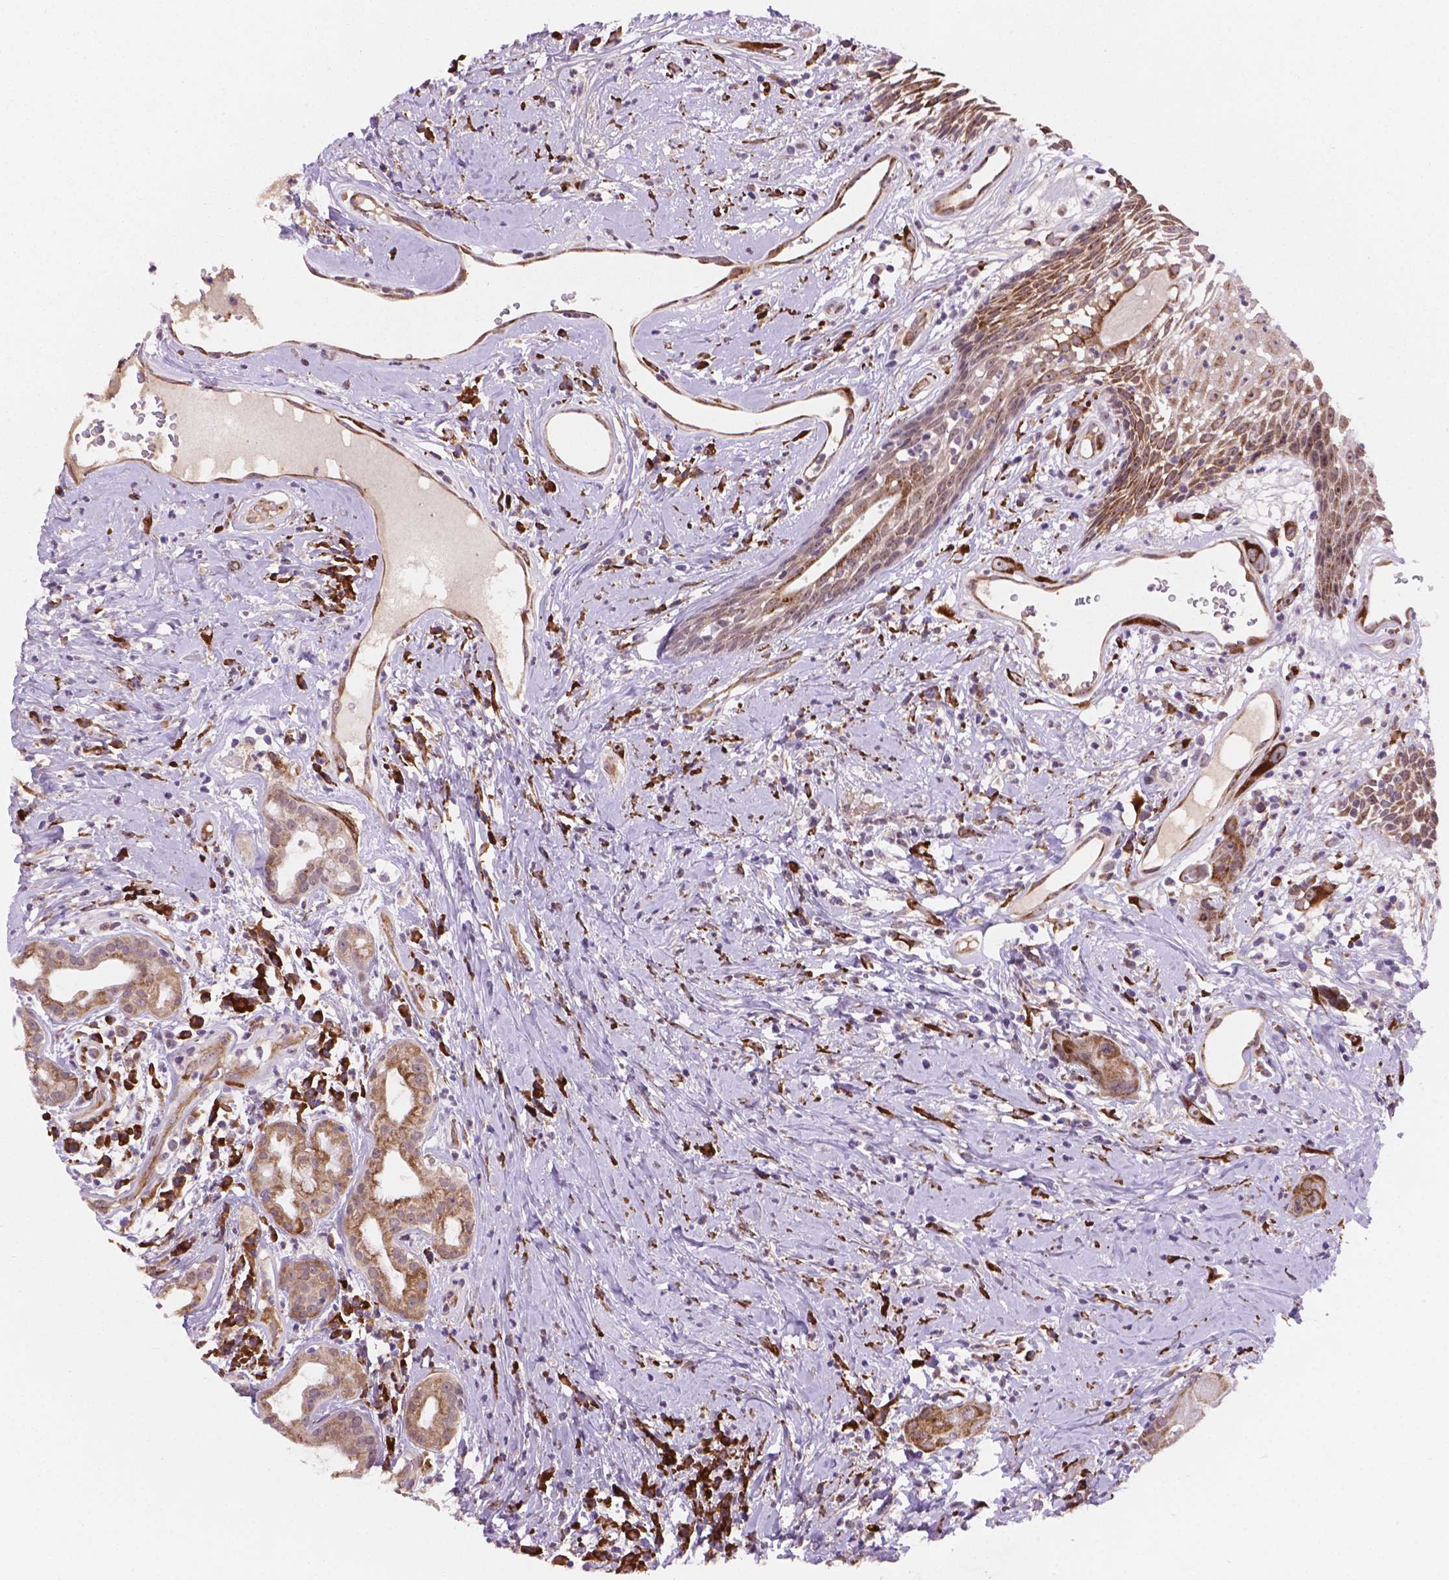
{"staining": {"intensity": "moderate", "quantity": ">75%", "location": "cytoplasmic/membranous"}, "tissue": "head and neck cancer", "cell_type": "Tumor cells", "image_type": "cancer", "snomed": [{"axis": "morphology", "description": "Squamous cell carcinoma, NOS"}, {"axis": "topography", "description": "Head-Neck"}], "caption": "Tumor cells display moderate cytoplasmic/membranous expression in about >75% of cells in head and neck squamous cell carcinoma. The staining was performed using DAB, with brown indicating positive protein expression. Nuclei are stained blue with hematoxylin.", "gene": "FNIP1", "patient": {"sex": "male", "age": 57}}